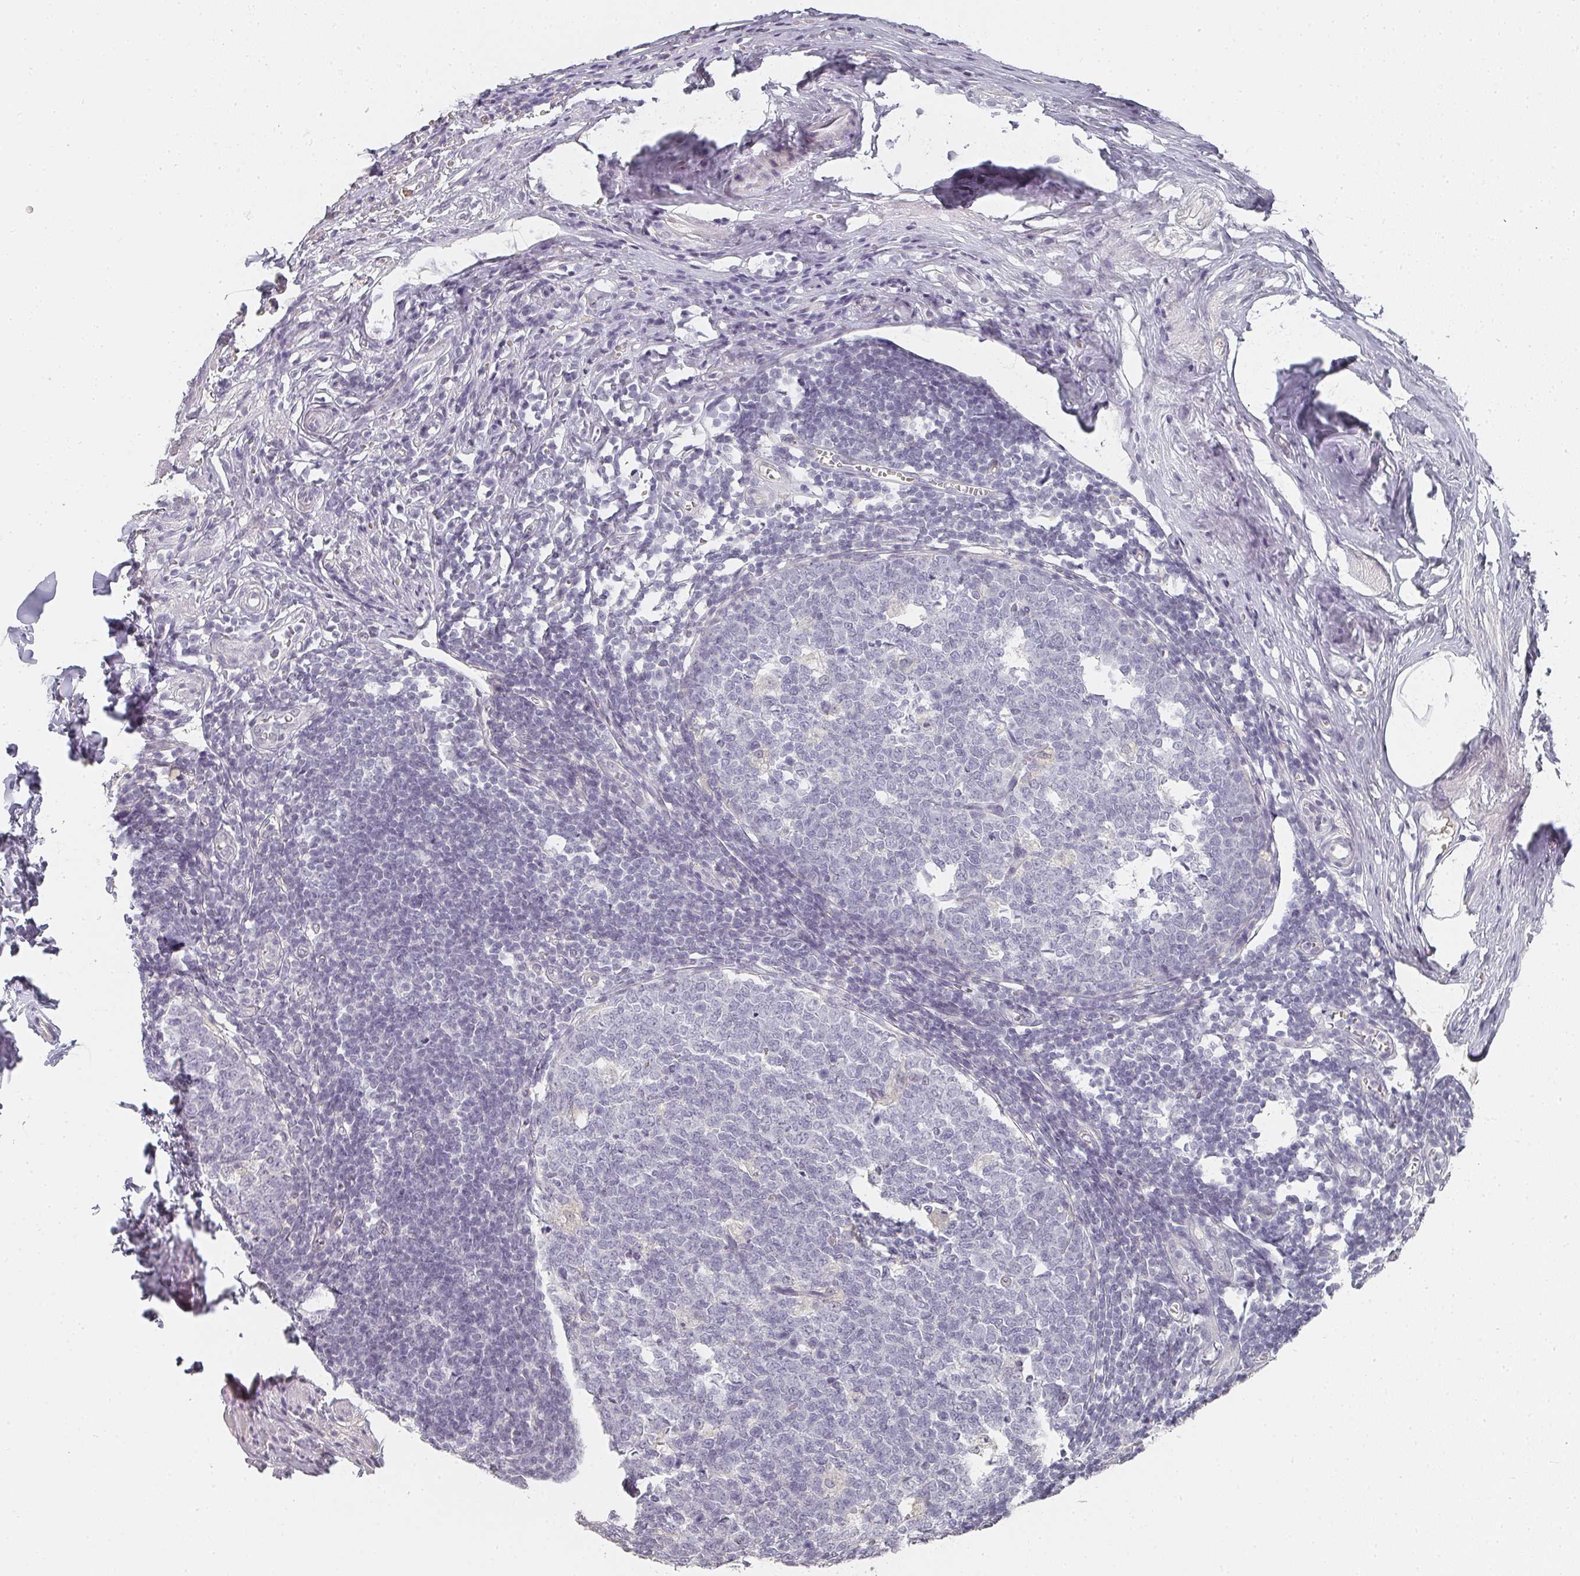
{"staining": {"intensity": "negative", "quantity": "none", "location": "none"}, "tissue": "appendix", "cell_type": "Glandular cells", "image_type": "normal", "snomed": [{"axis": "morphology", "description": "Normal tissue, NOS"}, {"axis": "topography", "description": "Appendix"}], "caption": "A high-resolution photomicrograph shows immunohistochemistry staining of normal appendix, which demonstrates no significant expression in glandular cells. (Stains: DAB immunohistochemistry with hematoxylin counter stain, Microscopy: brightfield microscopy at high magnification).", "gene": "SHISA2", "patient": {"sex": "male", "age": 56}}